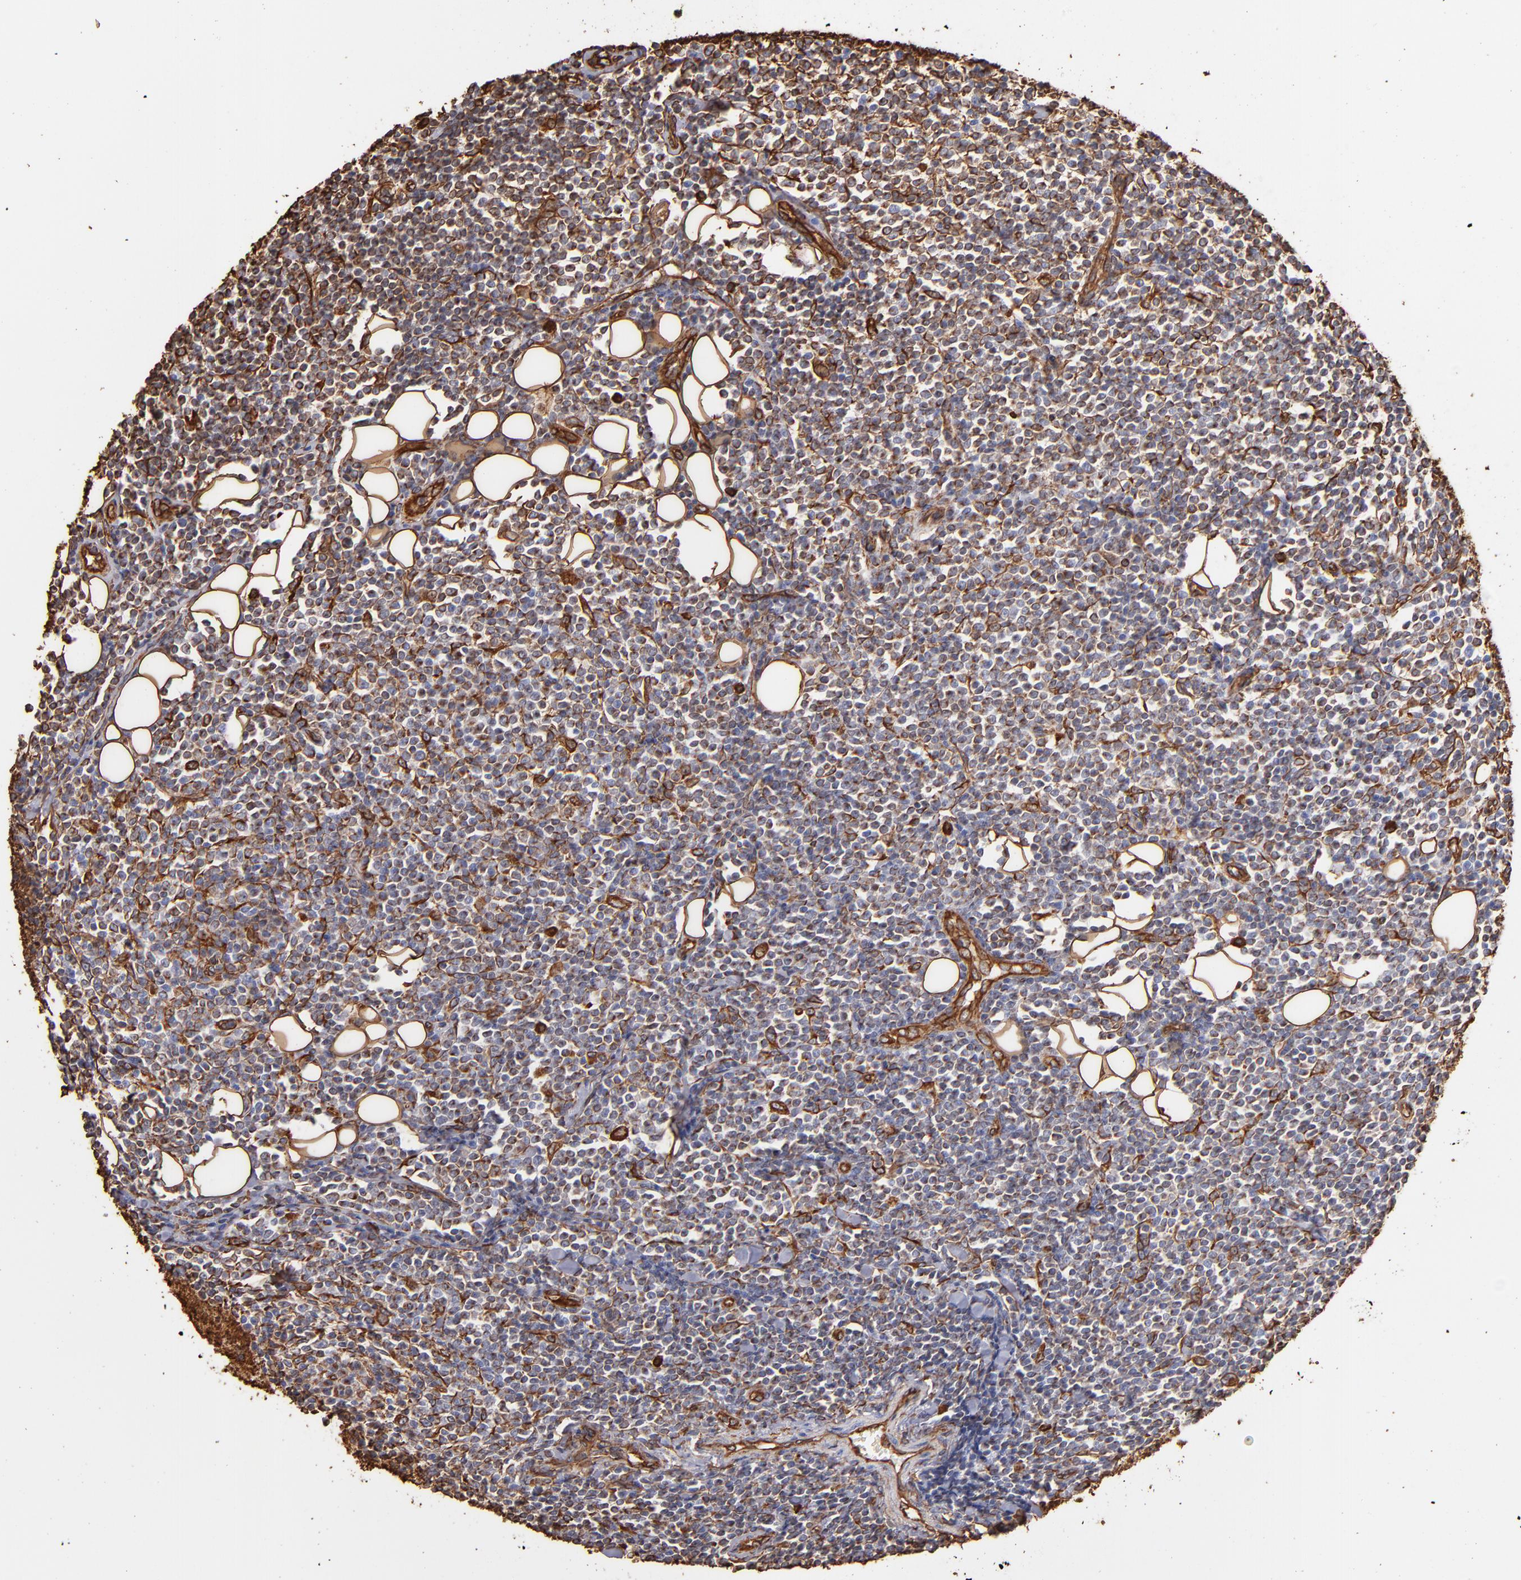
{"staining": {"intensity": "strong", "quantity": ">75%", "location": "cytoplasmic/membranous,nuclear"}, "tissue": "lymphoma", "cell_type": "Tumor cells", "image_type": "cancer", "snomed": [{"axis": "morphology", "description": "Malignant lymphoma, non-Hodgkin's type, Low grade"}, {"axis": "topography", "description": "Soft tissue"}], "caption": "High-magnification brightfield microscopy of malignant lymphoma, non-Hodgkin's type (low-grade) stained with DAB (3,3'-diaminobenzidine) (brown) and counterstained with hematoxylin (blue). tumor cells exhibit strong cytoplasmic/membranous and nuclear expression is identified in about>75% of cells.", "gene": "VIM", "patient": {"sex": "male", "age": 92}}